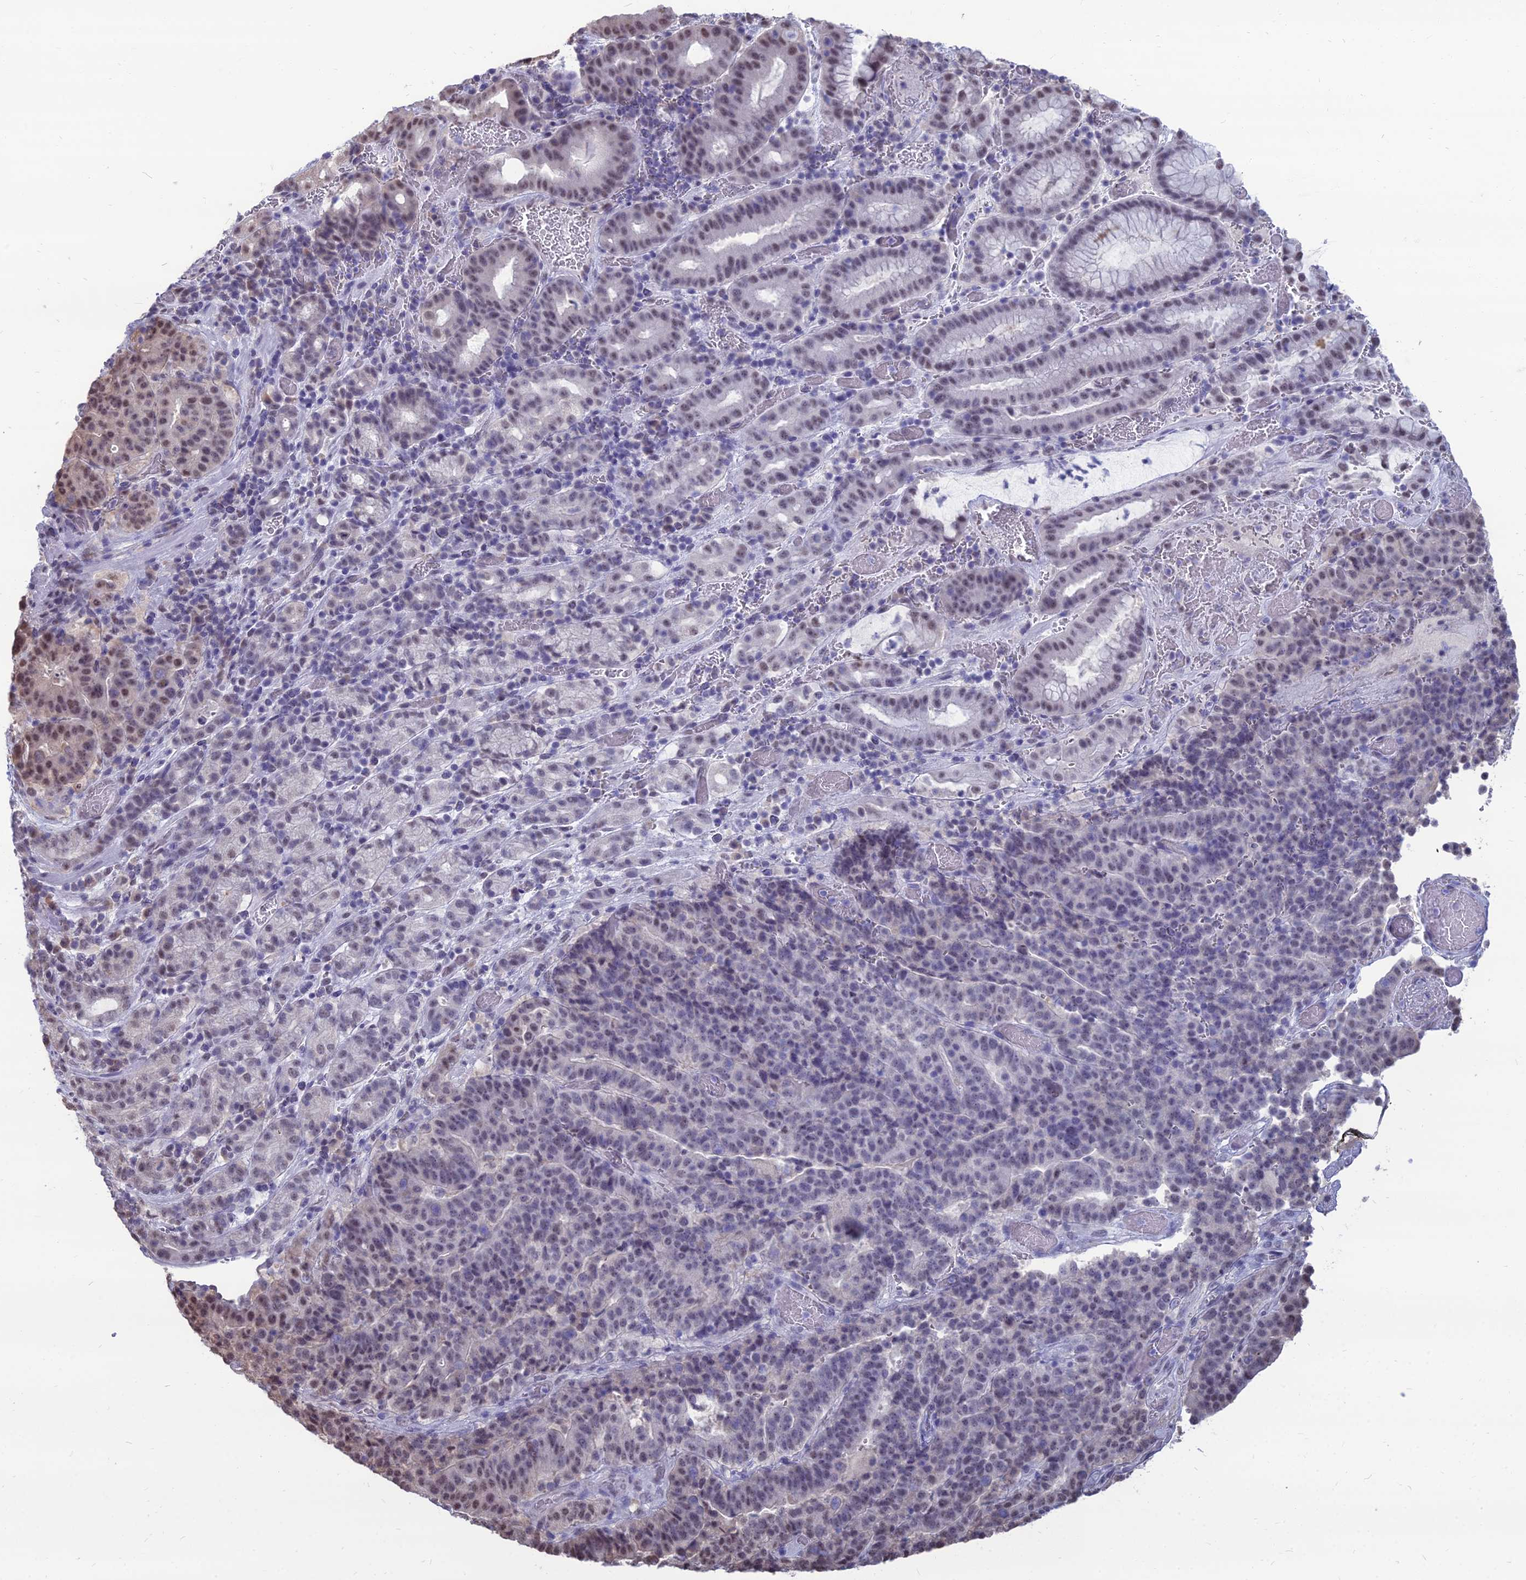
{"staining": {"intensity": "weak", "quantity": "<25%", "location": "nuclear"}, "tissue": "stomach cancer", "cell_type": "Tumor cells", "image_type": "cancer", "snomed": [{"axis": "morphology", "description": "Adenocarcinoma, NOS"}, {"axis": "topography", "description": "Stomach"}], "caption": "This is an IHC image of stomach cancer. There is no expression in tumor cells.", "gene": "SRSF7", "patient": {"sex": "male", "age": 48}}